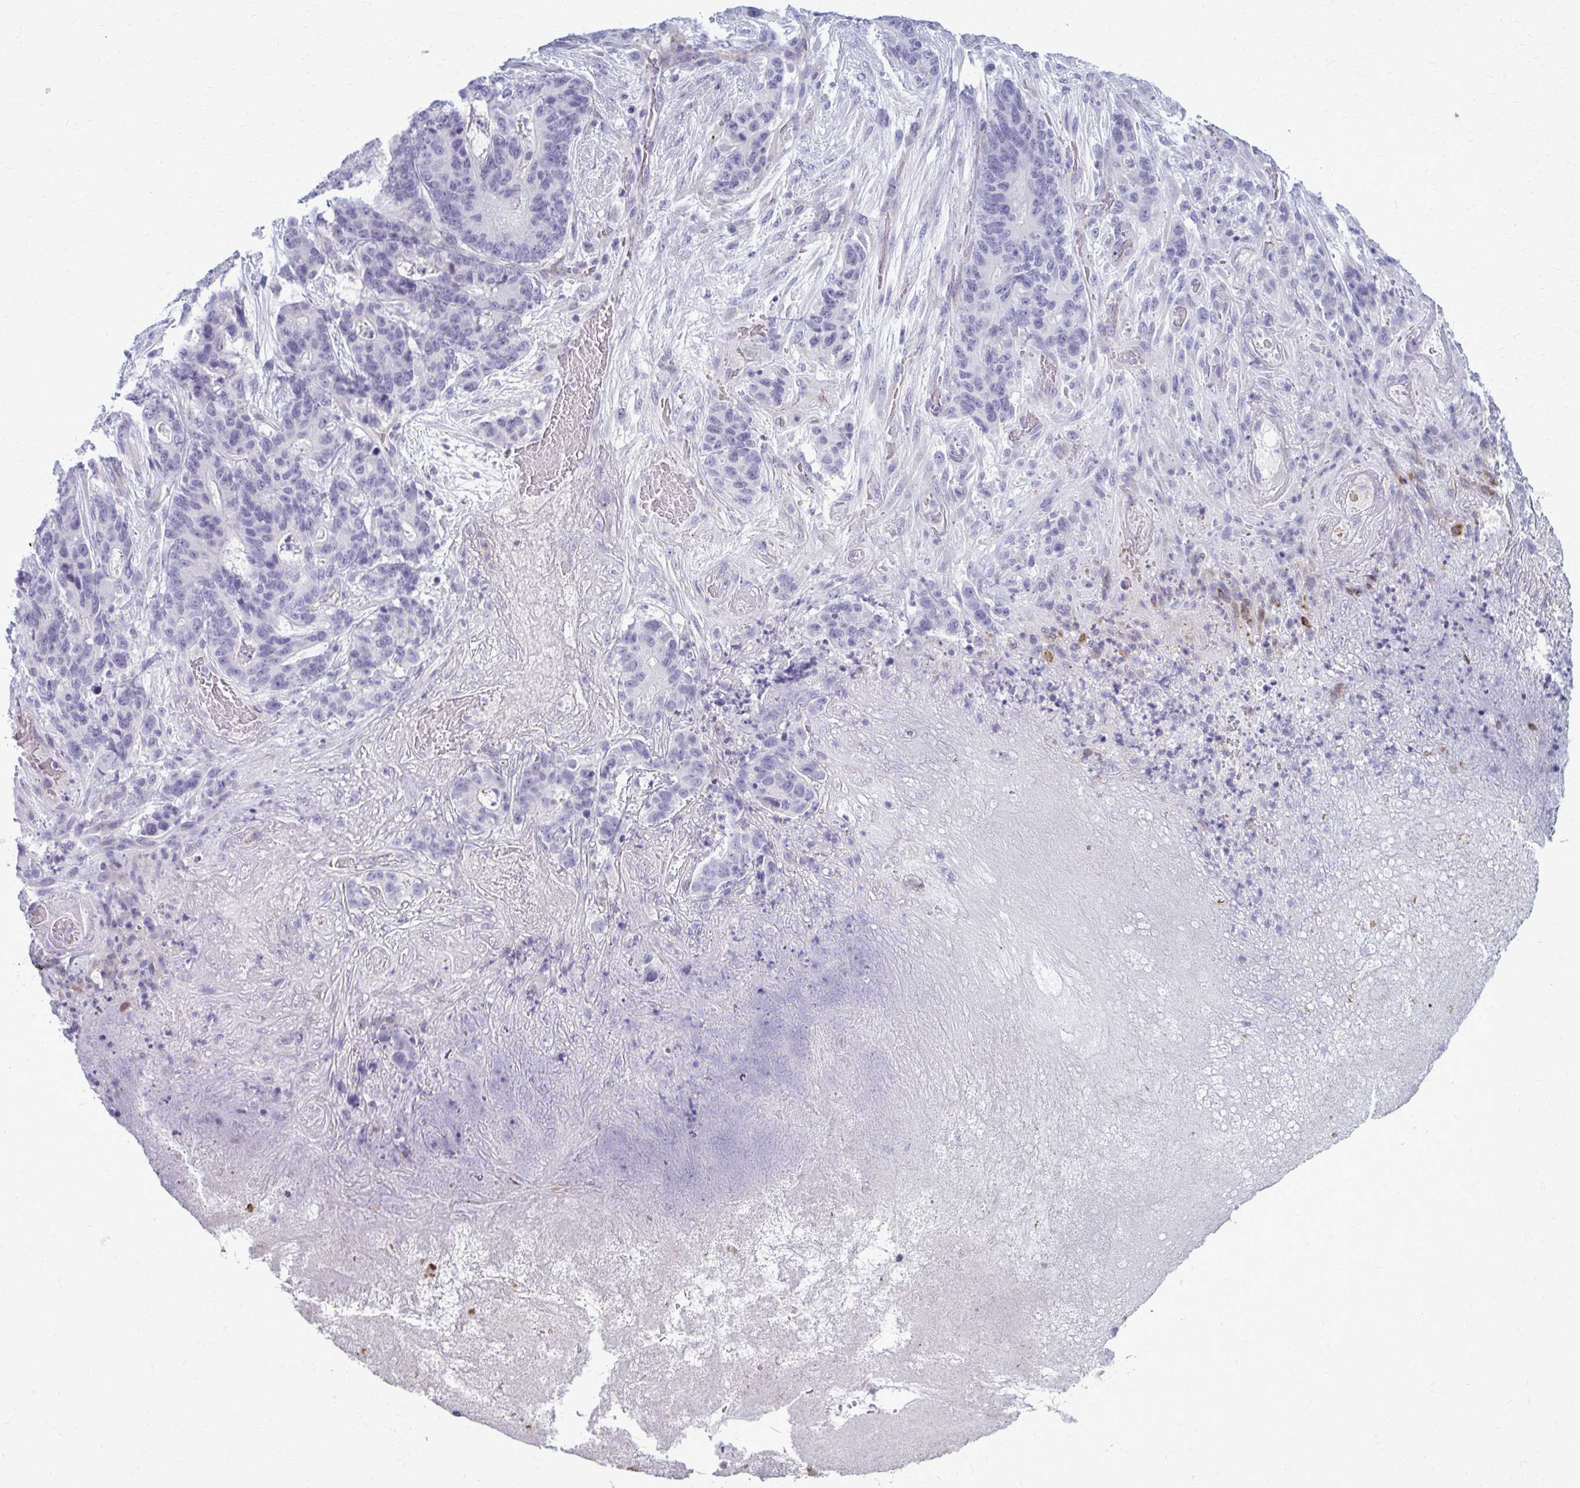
{"staining": {"intensity": "negative", "quantity": "none", "location": "none"}, "tissue": "stomach cancer", "cell_type": "Tumor cells", "image_type": "cancer", "snomed": [{"axis": "morphology", "description": "Normal tissue, NOS"}, {"axis": "morphology", "description": "Adenocarcinoma, NOS"}, {"axis": "topography", "description": "Stomach"}], "caption": "Human stomach cancer stained for a protein using immunohistochemistry exhibits no expression in tumor cells.", "gene": "CASQ2", "patient": {"sex": "female", "age": 64}}